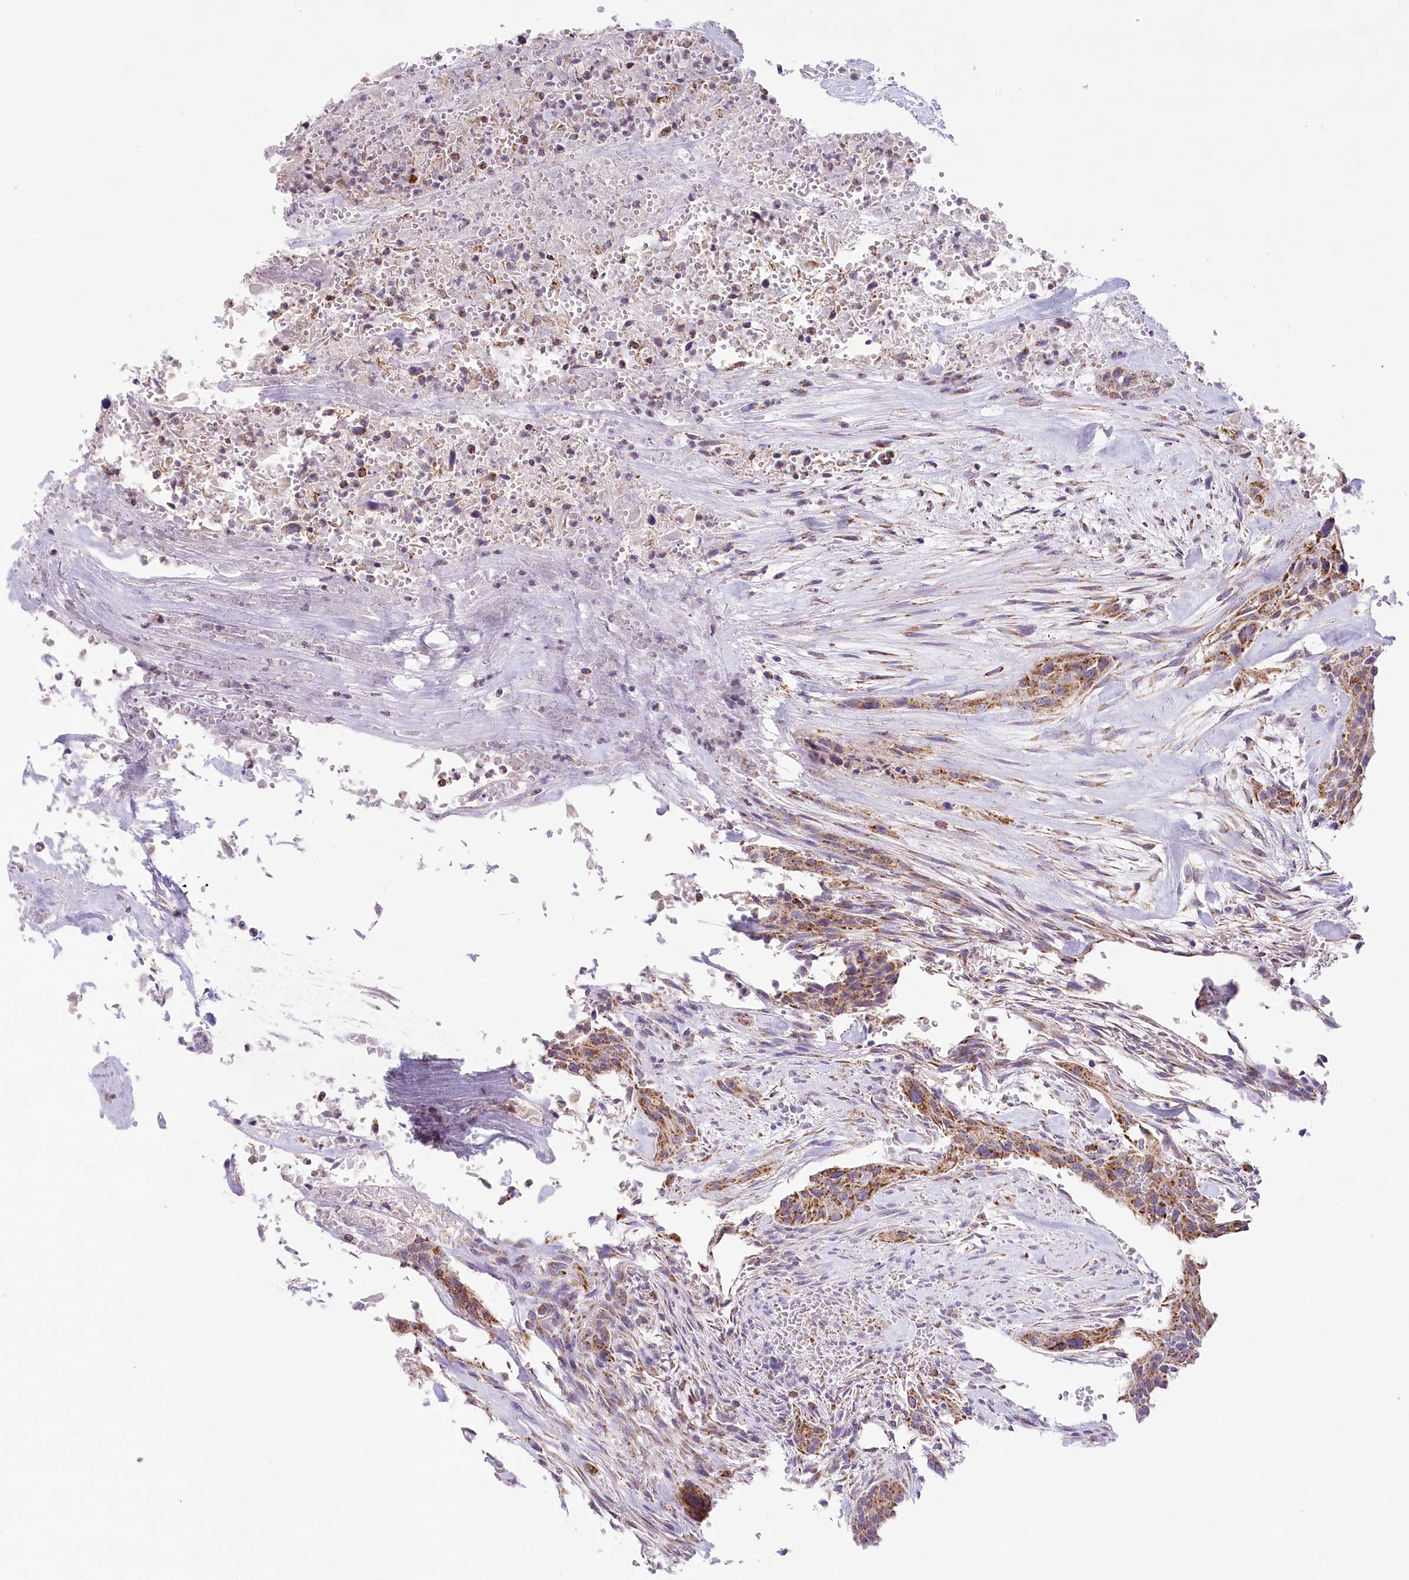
{"staining": {"intensity": "moderate", "quantity": ">75%", "location": "cytoplasmic/membranous"}, "tissue": "urothelial cancer", "cell_type": "Tumor cells", "image_type": "cancer", "snomed": [{"axis": "morphology", "description": "Urothelial carcinoma, High grade"}, {"axis": "topography", "description": "Urinary bladder"}], "caption": "DAB (3,3'-diaminobenzidine) immunohistochemical staining of human urothelial cancer displays moderate cytoplasmic/membranous protein positivity in approximately >75% of tumor cells.", "gene": "LSS", "patient": {"sex": "male", "age": 35}}